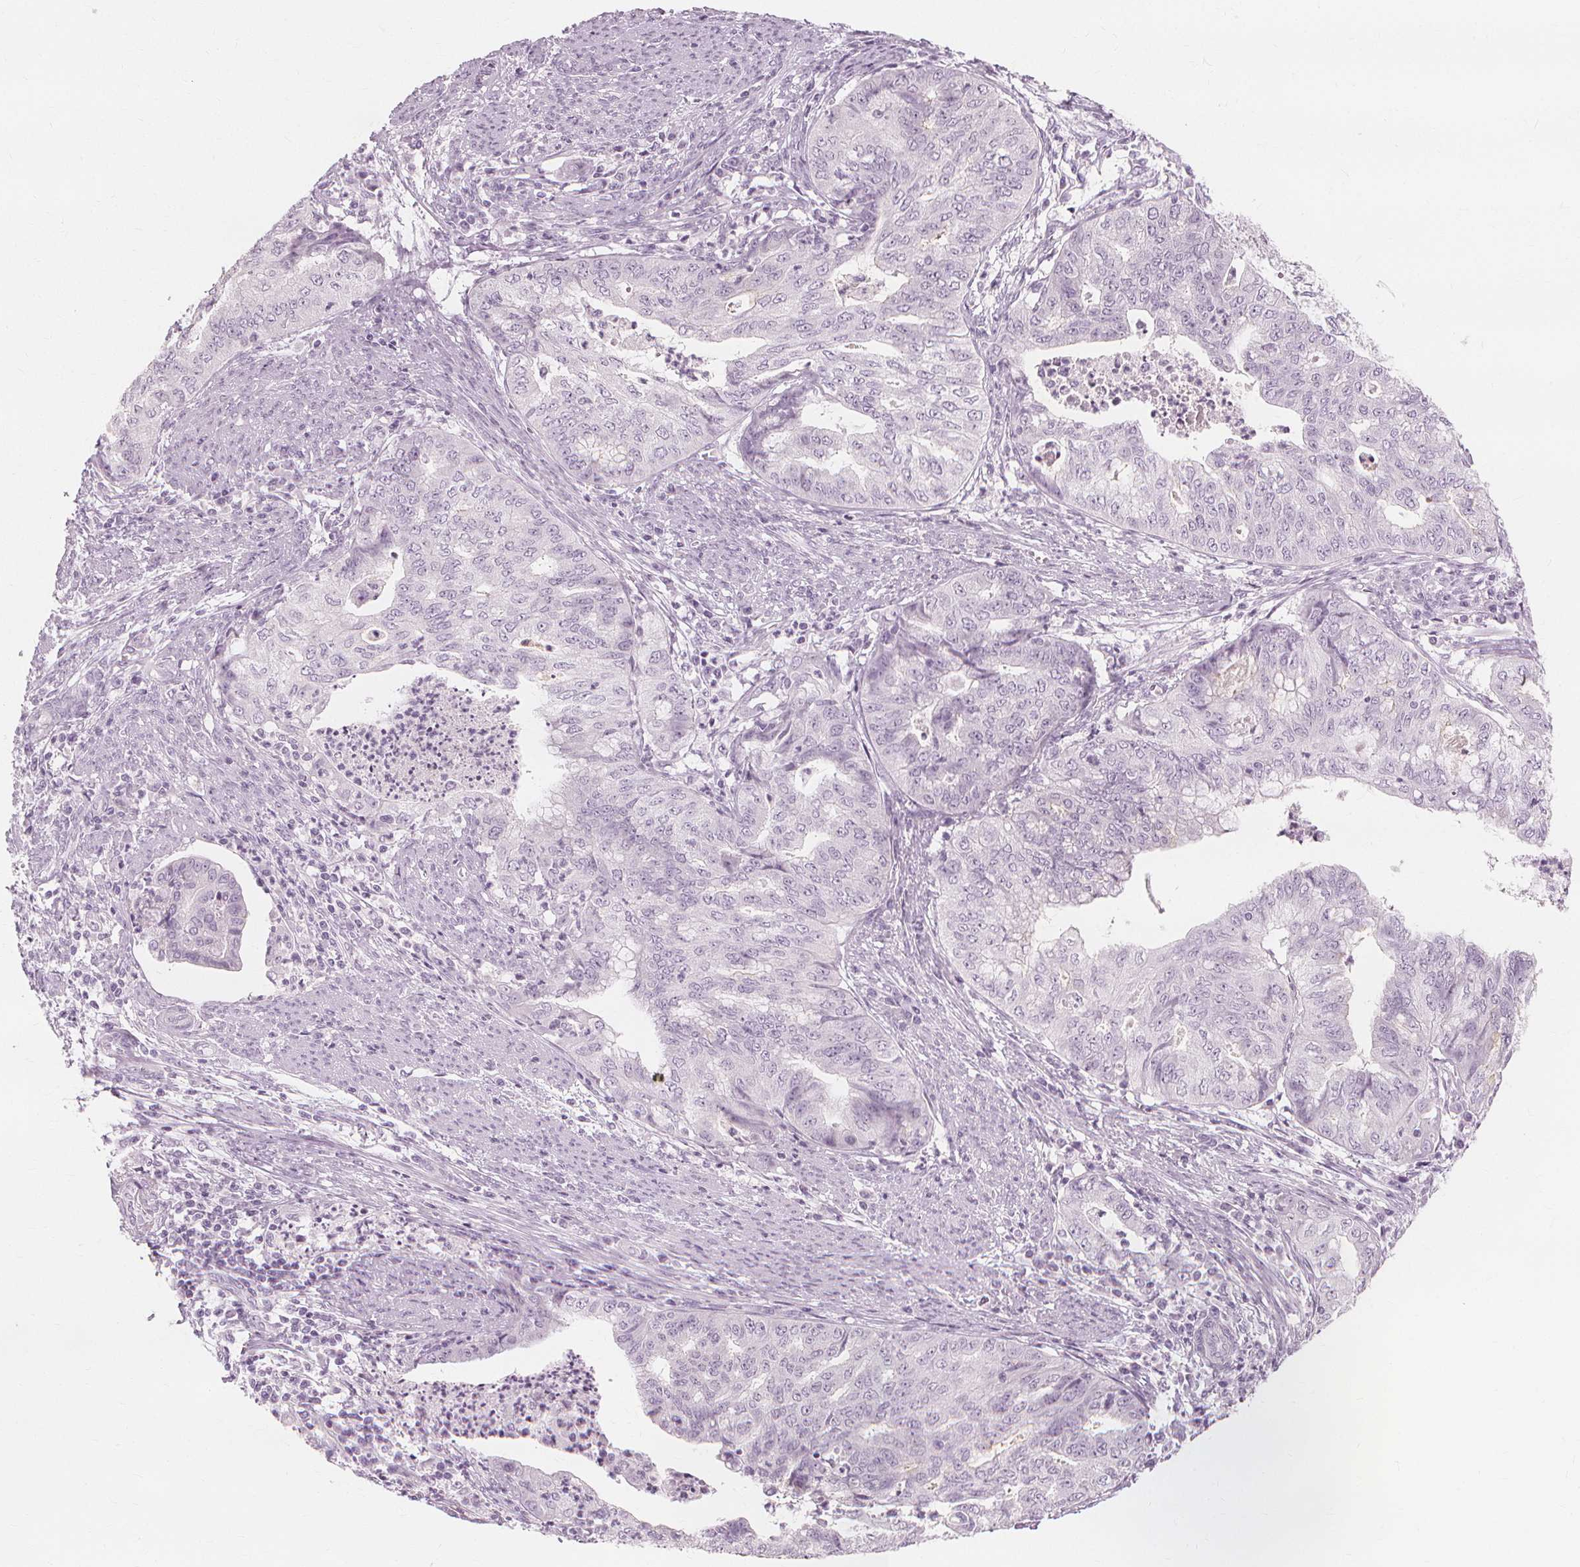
{"staining": {"intensity": "negative", "quantity": "none", "location": "none"}, "tissue": "endometrial cancer", "cell_type": "Tumor cells", "image_type": "cancer", "snomed": [{"axis": "morphology", "description": "Adenocarcinoma, NOS"}, {"axis": "topography", "description": "Endometrium"}], "caption": "Immunohistochemical staining of human endometrial cancer demonstrates no significant staining in tumor cells.", "gene": "MUC12", "patient": {"sex": "female", "age": 79}}